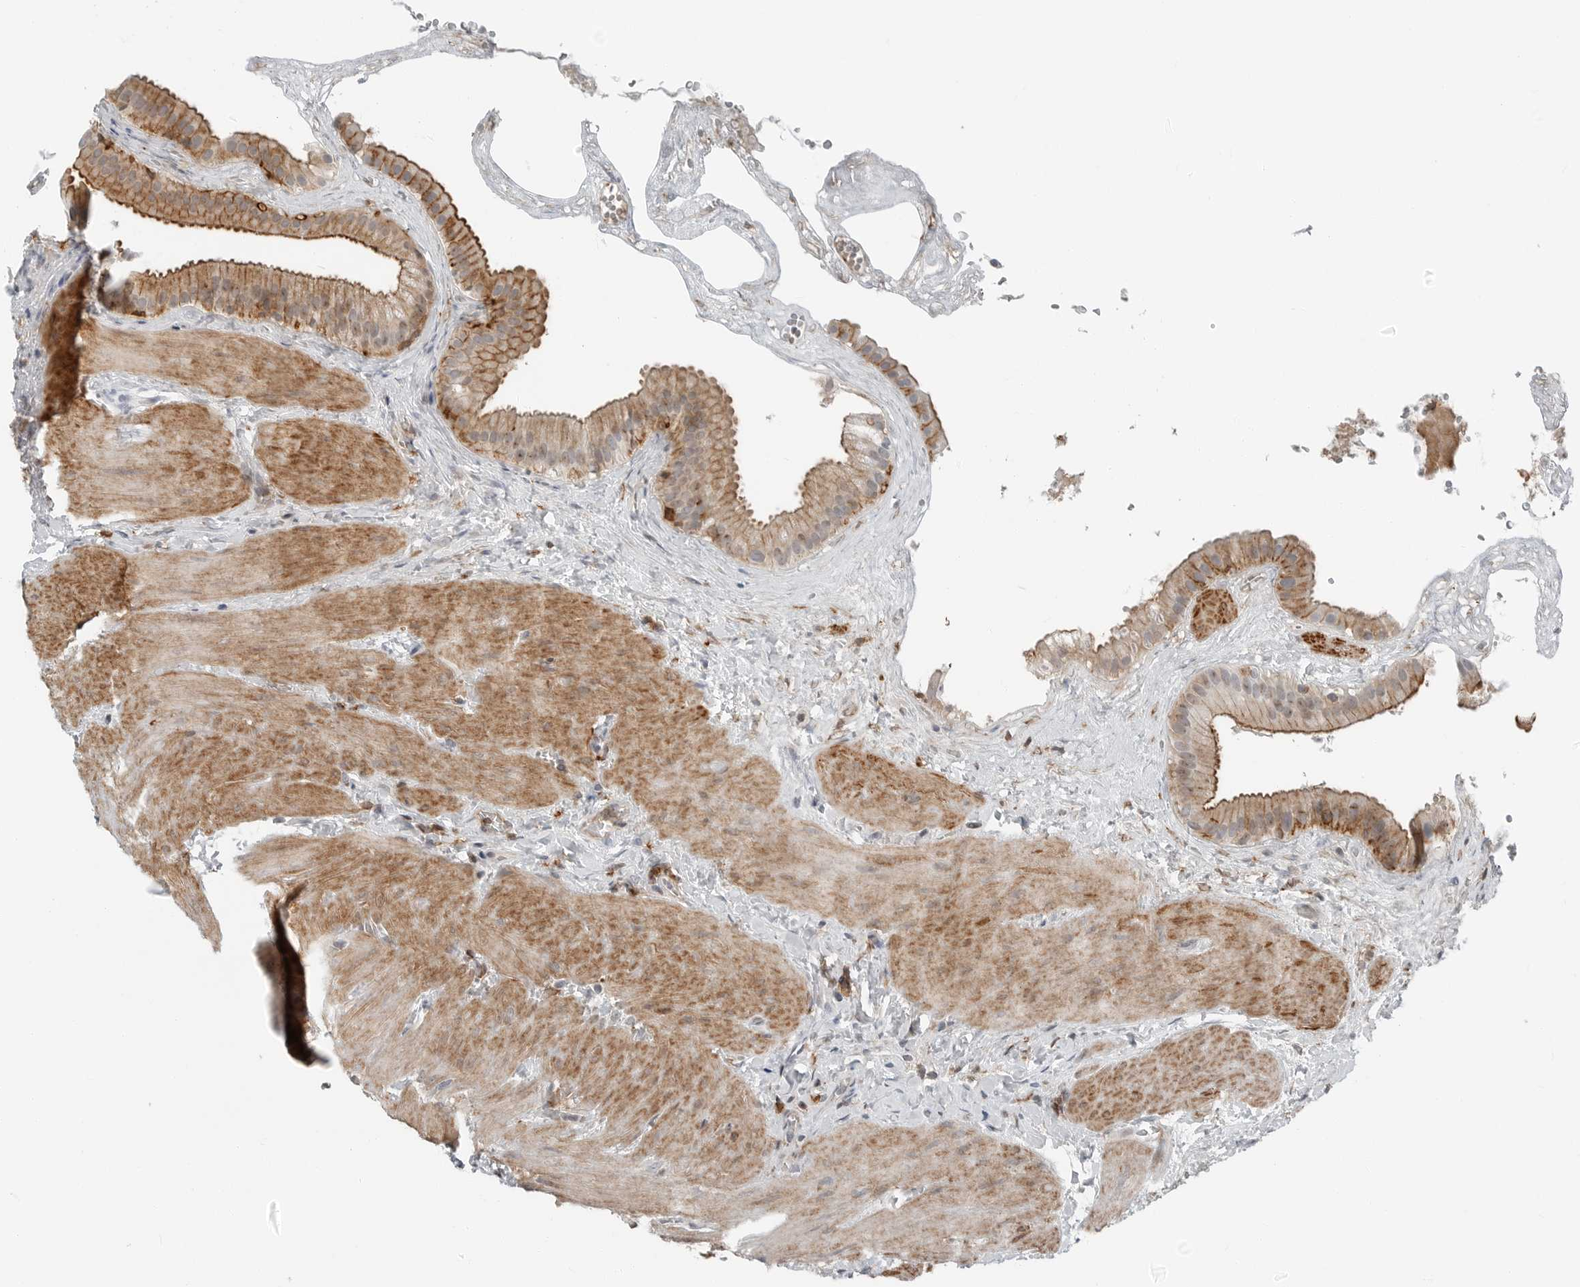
{"staining": {"intensity": "strong", "quantity": ">75%", "location": "cytoplasmic/membranous"}, "tissue": "gallbladder", "cell_type": "Glandular cells", "image_type": "normal", "snomed": [{"axis": "morphology", "description": "Normal tissue, NOS"}, {"axis": "topography", "description": "Gallbladder"}], "caption": "Protein expression by immunohistochemistry displays strong cytoplasmic/membranous positivity in about >75% of glandular cells in unremarkable gallbladder.", "gene": "LEFTY2", "patient": {"sex": "male", "age": 55}}